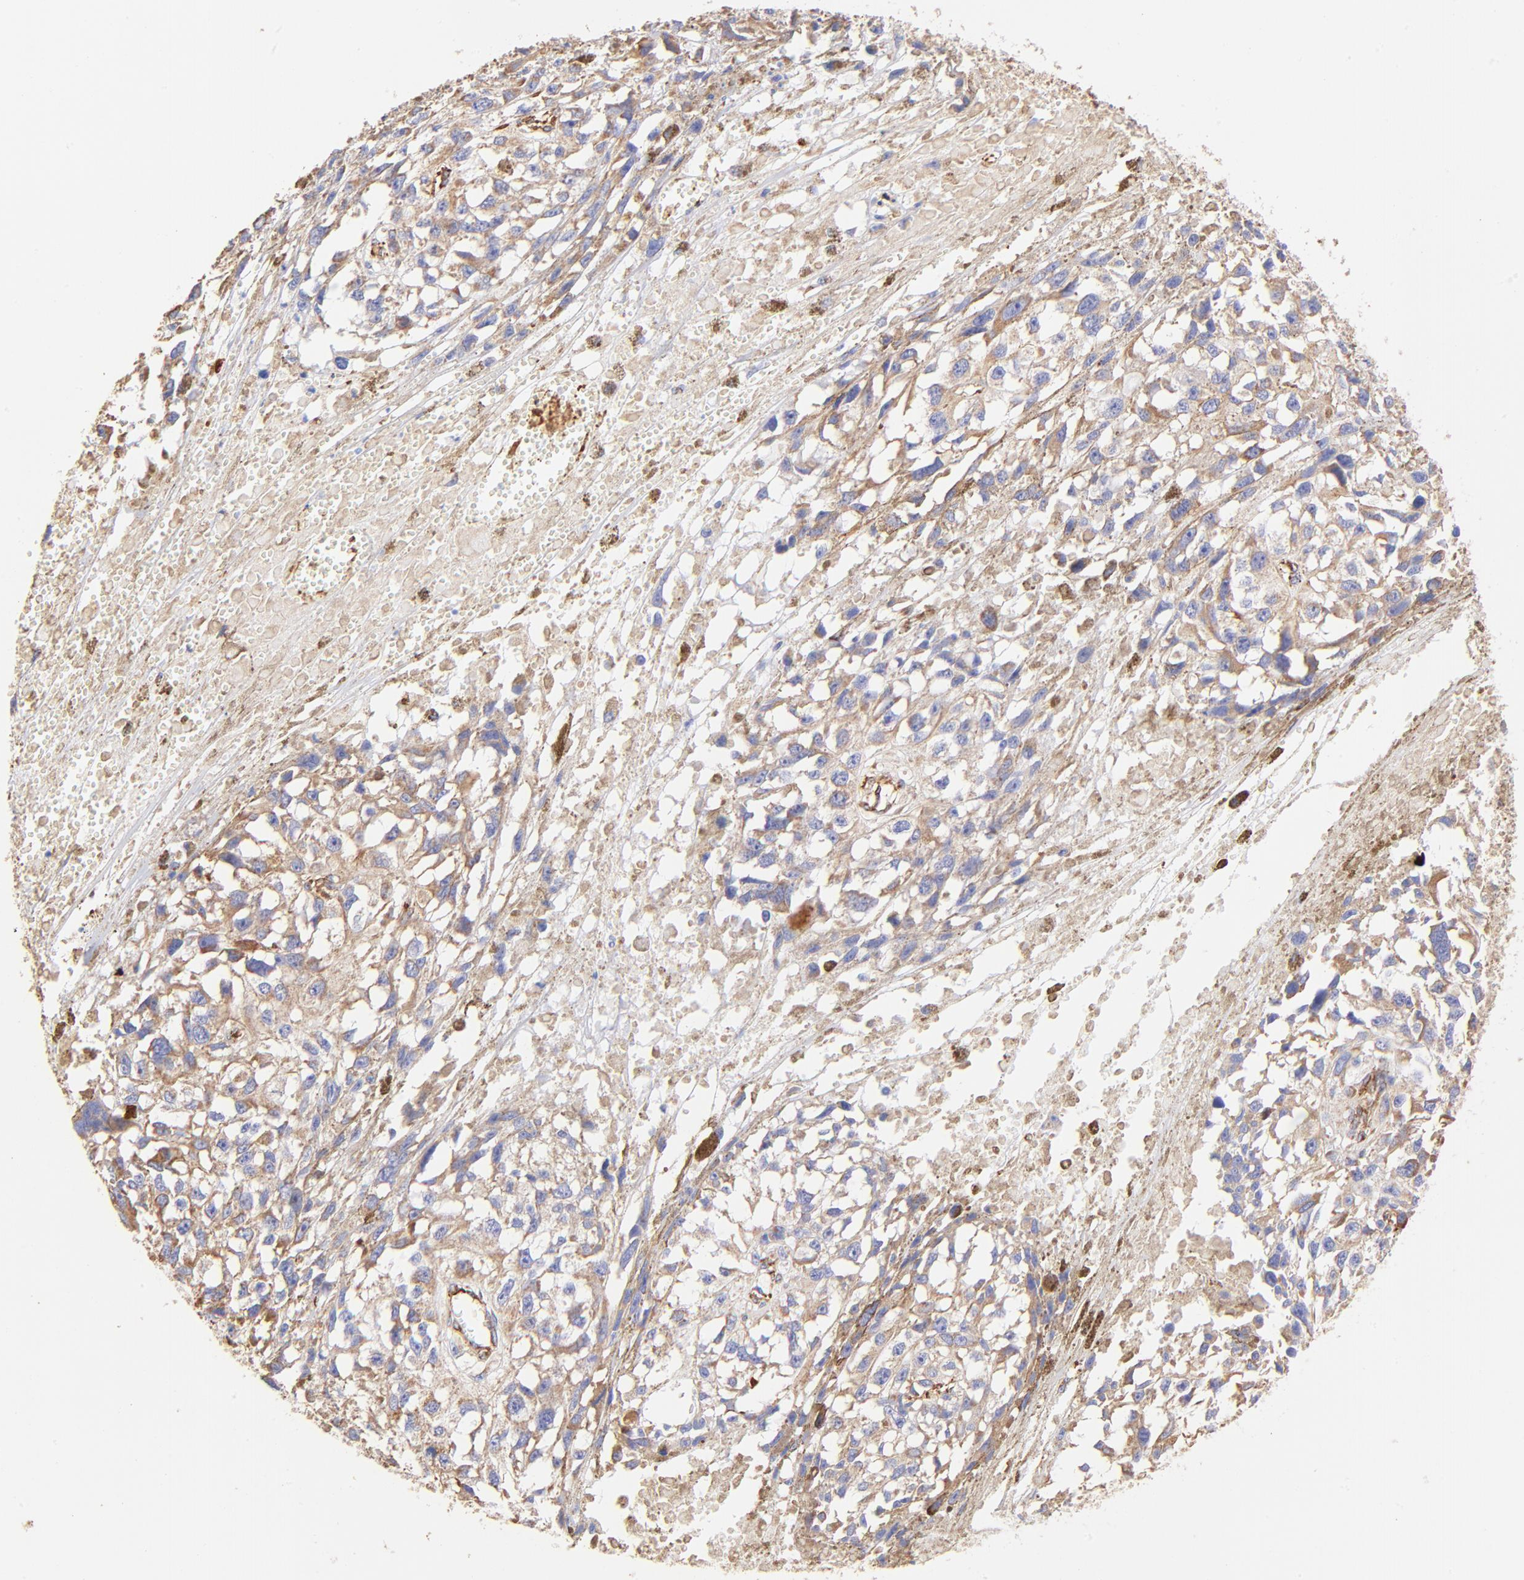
{"staining": {"intensity": "moderate", "quantity": ">75%", "location": "cytoplasmic/membranous"}, "tissue": "melanoma", "cell_type": "Tumor cells", "image_type": "cancer", "snomed": [{"axis": "morphology", "description": "Malignant melanoma, Metastatic site"}, {"axis": "topography", "description": "Lymph node"}], "caption": "IHC image of melanoma stained for a protein (brown), which shows medium levels of moderate cytoplasmic/membranous staining in about >75% of tumor cells.", "gene": "SPARC", "patient": {"sex": "male", "age": 59}}